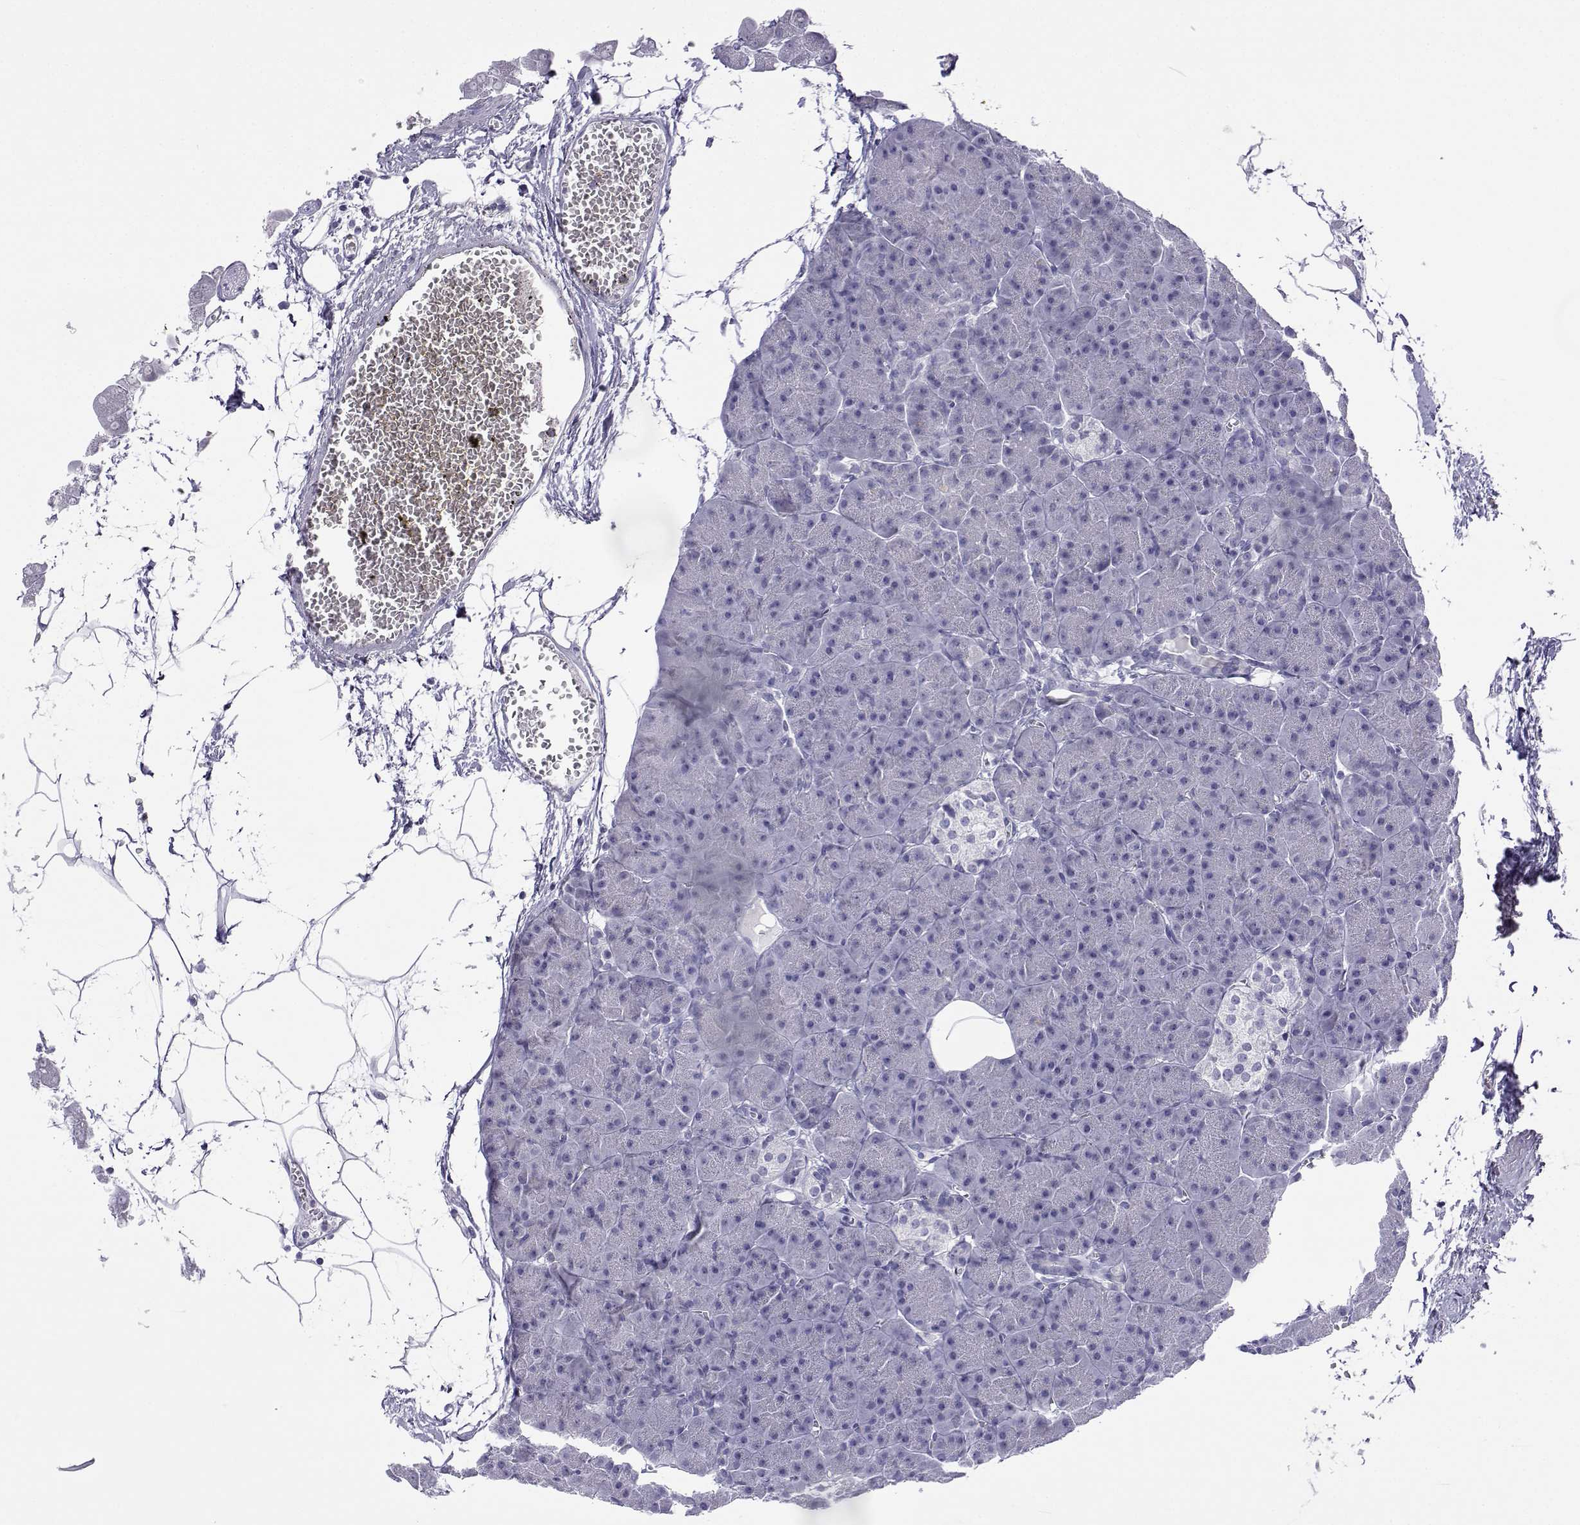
{"staining": {"intensity": "negative", "quantity": "none", "location": "none"}, "tissue": "pancreas", "cell_type": "Exocrine glandular cells", "image_type": "normal", "snomed": [{"axis": "morphology", "description": "Normal tissue, NOS"}, {"axis": "topography", "description": "Adipose tissue"}, {"axis": "topography", "description": "Pancreas"}, {"axis": "topography", "description": "Peripheral nerve tissue"}], "caption": "This is an immunohistochemistry histopathology image of benign human pancreas. There is no positivity in exocrine glandular cells.", "gene": "ACTL7A", "patient": {"sex": "female", "age": 58}}